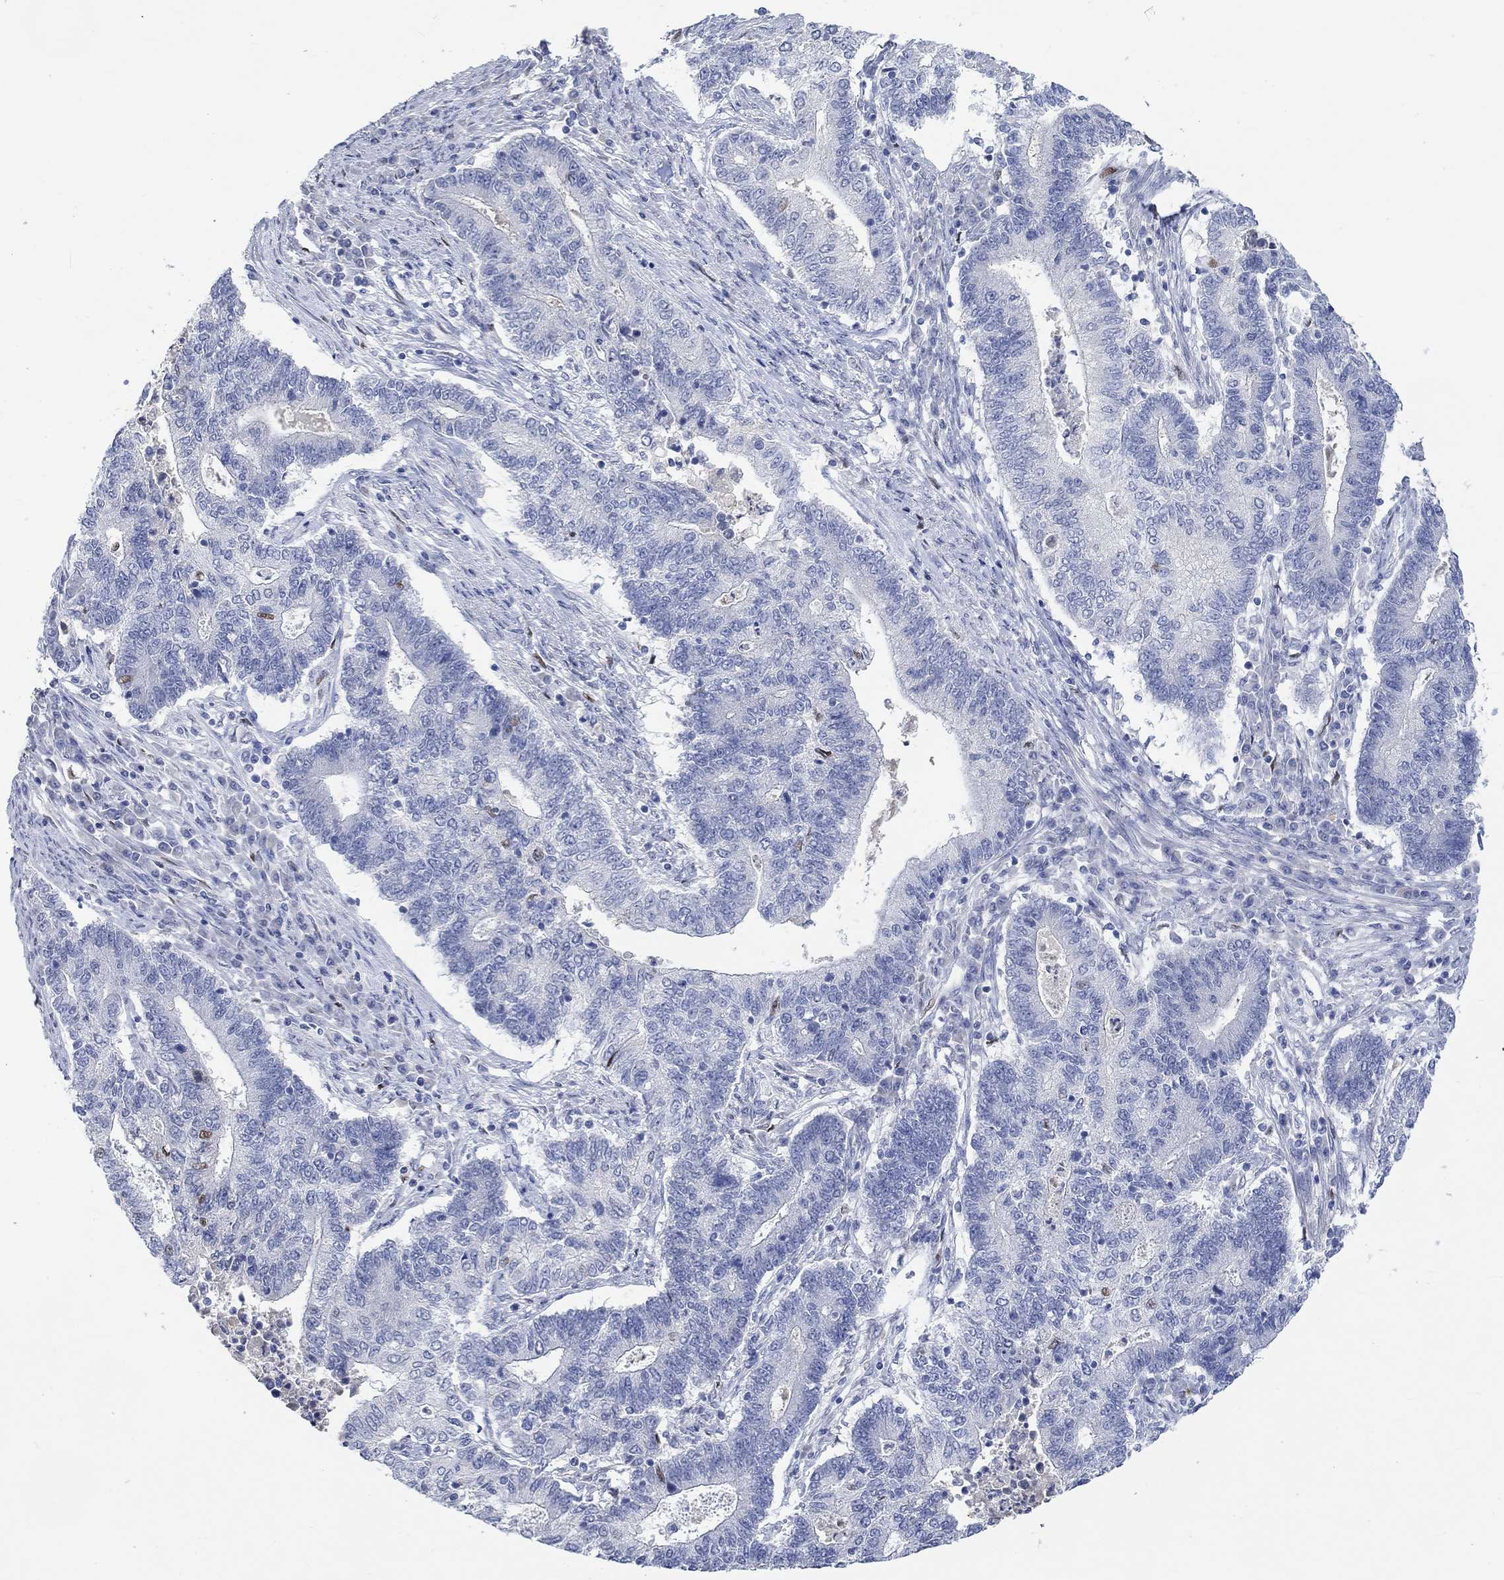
{"staining": {"intensity": "weak", "quantity": "<25%", "location": "nuclear"}, "tissue": "endometrial cancer", "cell_type": "Tumor cells", "image_type": "cancer", "snomed": [{"axis": "morphology", "description": "Adenocarcinoma, NOS"}, {"axis": "topography", "description": "Uterus"}, {"axis": "topography", "description": "Endometrium"}], "caption": "This is an immunohistochemistry (IHC) photomicrograph of human endometrial adenocarcinoma. There is no expression in tumor cells.", "gene": "DLK1", "patient": {"sex": "female", "age": 54}}